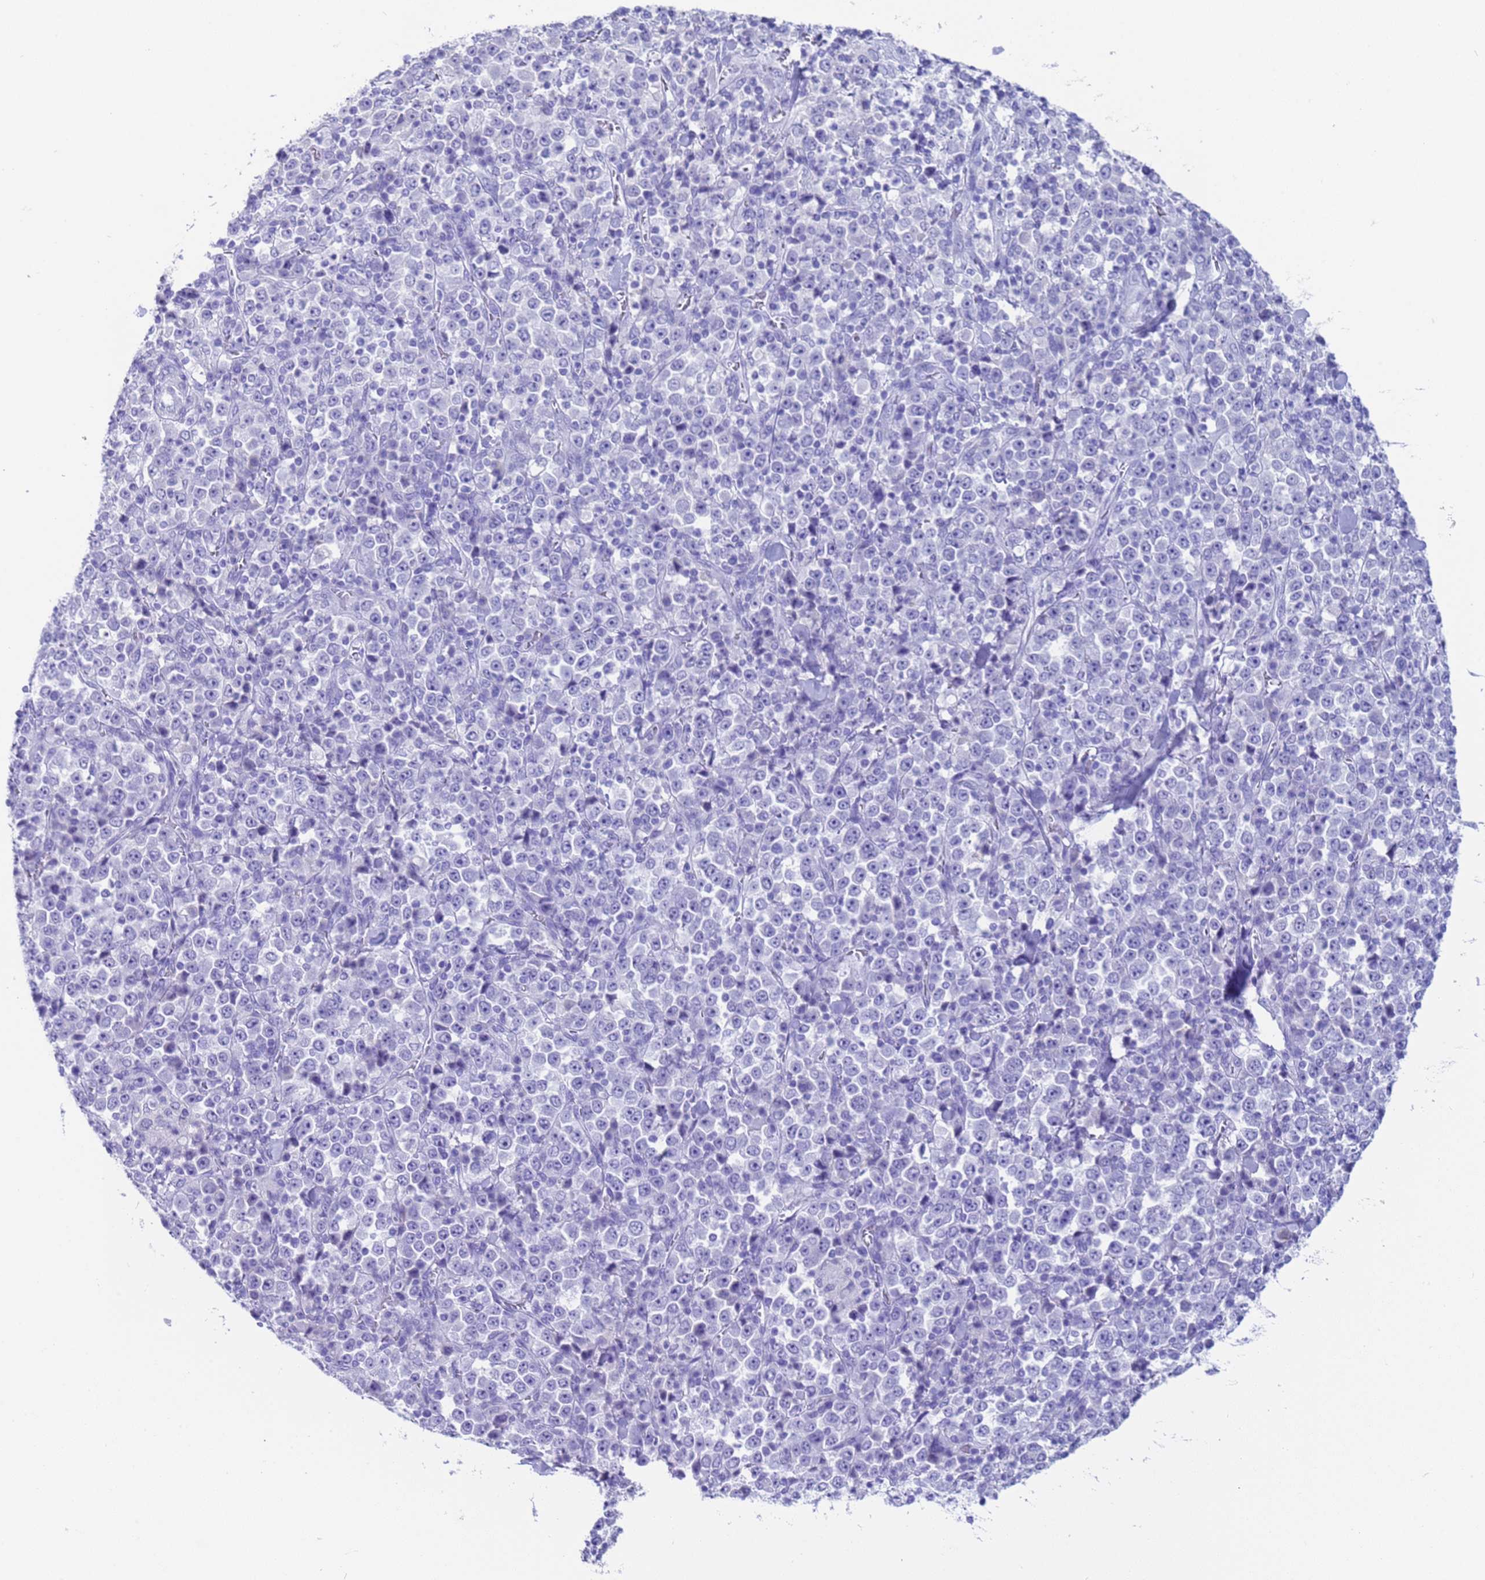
{"staining": {"intensity": "negative", "quantity": "none", "location": "none"}, "tissue": "stomach cancer", "cell_type": "Tumor cells", "image_type": "cancer", "snomed": [{"axis": "morphology", "description": "Normal tissue, NOS"}, {"axis": "morphology", "description": "Adenocarcinoma, NOS"}, {"axis": "topography", "description": "Stomach, upper"}, {"axis": "topography", "description": "Stomach"}], "caption": "Tumor cells show no significant positivity in stomach adenocarcinoma.", "gene": "CKM", "patient": {"sex": "male", "age": 59}}